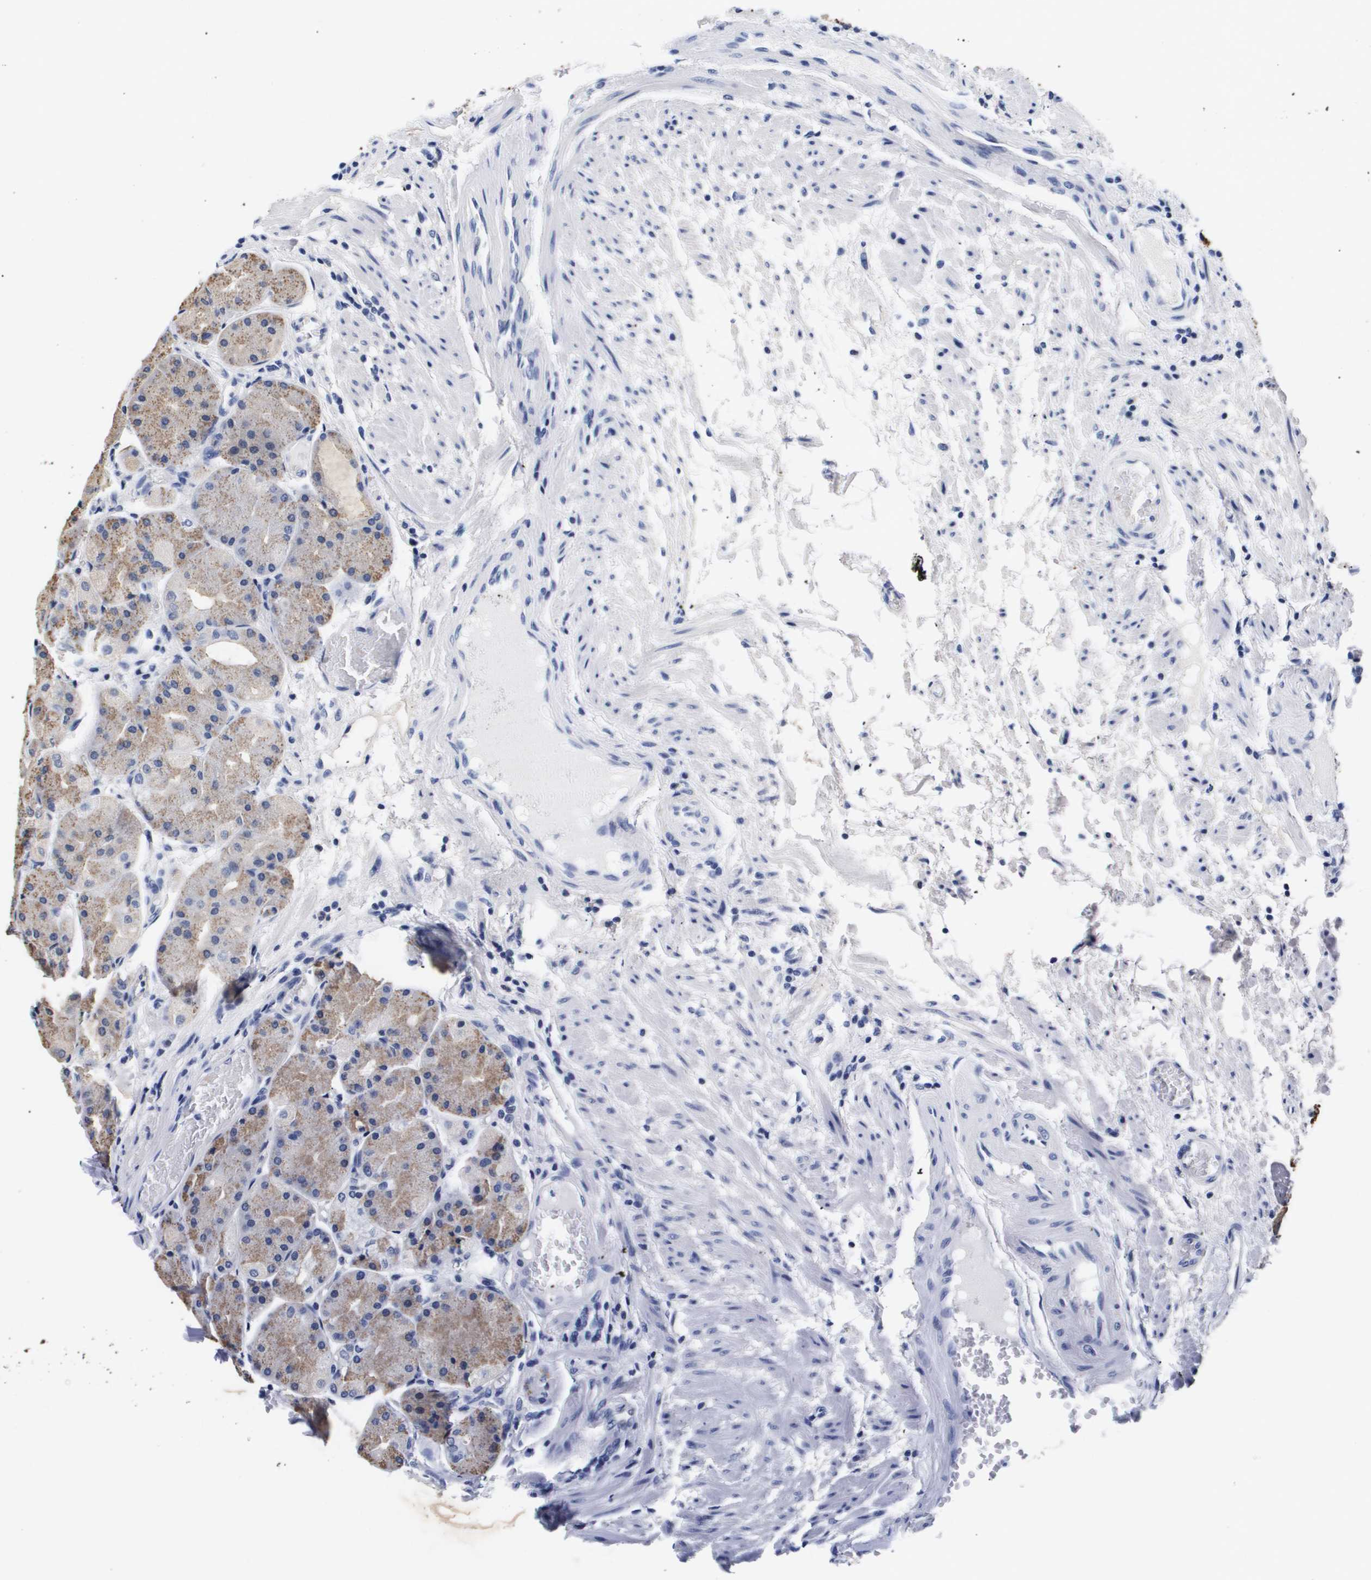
{"staining": {"intensity": "weak", "quantity": "25%-75%", "location": "cytoplasmic/membranous"}, "tissue": "stomach", "cell_type": "Glandular cells", "image_type": "normal", "snomed": [{"axis": "morphology", "description": "Normal tissue, NOS"}, {"axis": "topography", "description": "Stomach, upper"}], "caption": "Protein staining exhibits weak cytoplasmic/membranous staining in about 25%-75% of glandular cells in normal stomach.", "gene": "ATP6V0A4", "patient": {"sex": "male", "age": 72}}